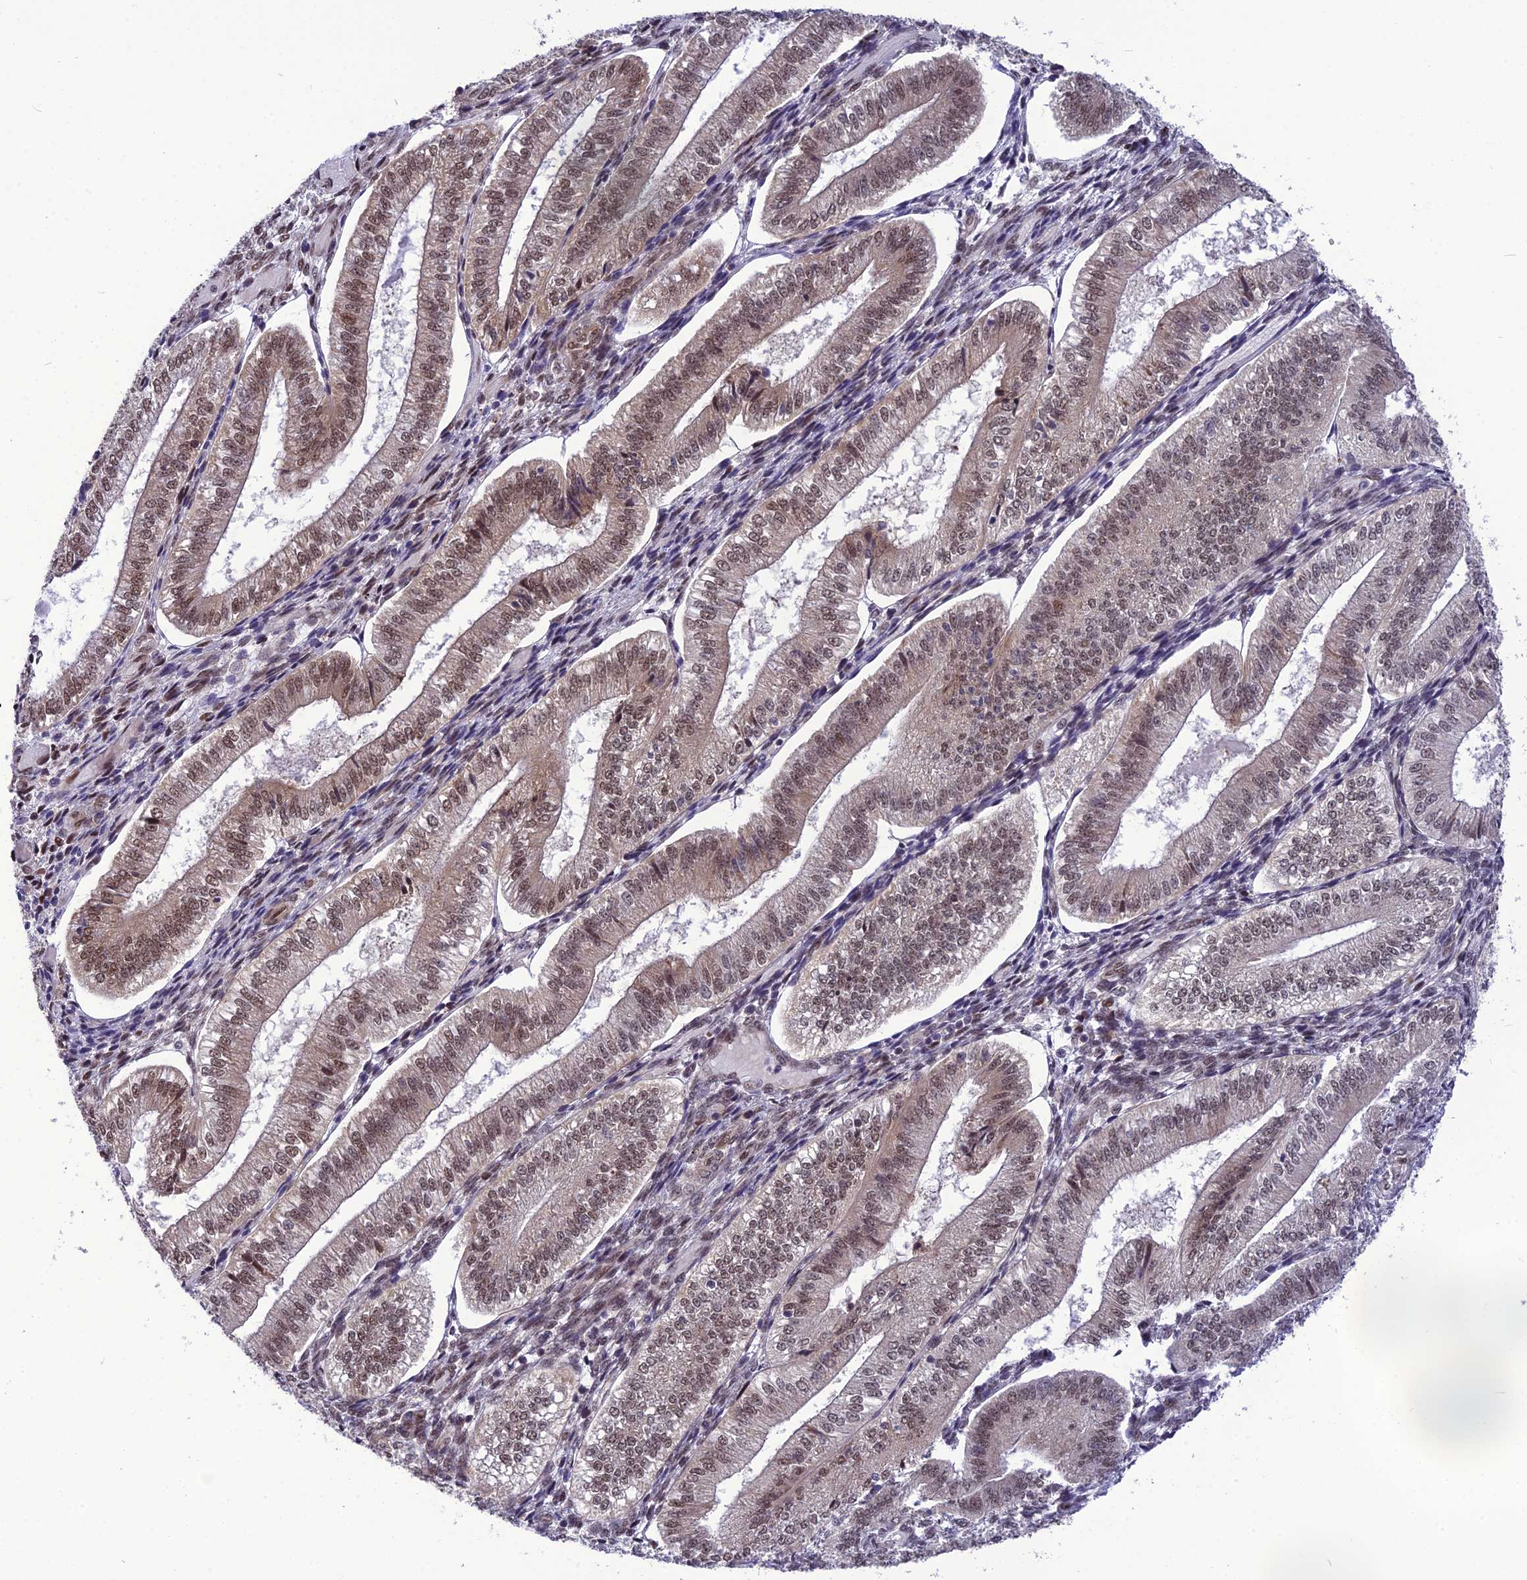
{"staining": {"intensity": "moderate", "quantity": "25%-75%", "location": "nuclear"}, "tissue": "endometrium", "cell_type": "Cells in endometrial stroma", "image_type": "normal", "snomed": [{"axis": "morphology", "description": "Normal tissue, NOS"}, {"axis": "topography", "description": "Endometrium"}], "caption": "Immunohistochemical staining of benign endometrium exhibits 25%-75% levels of moderate nuclear protein positivity in about 25%-75% of cells in endometrial stroma.", "gene": "RTRAF", "patient": {"sex": "female", "age": 34}}